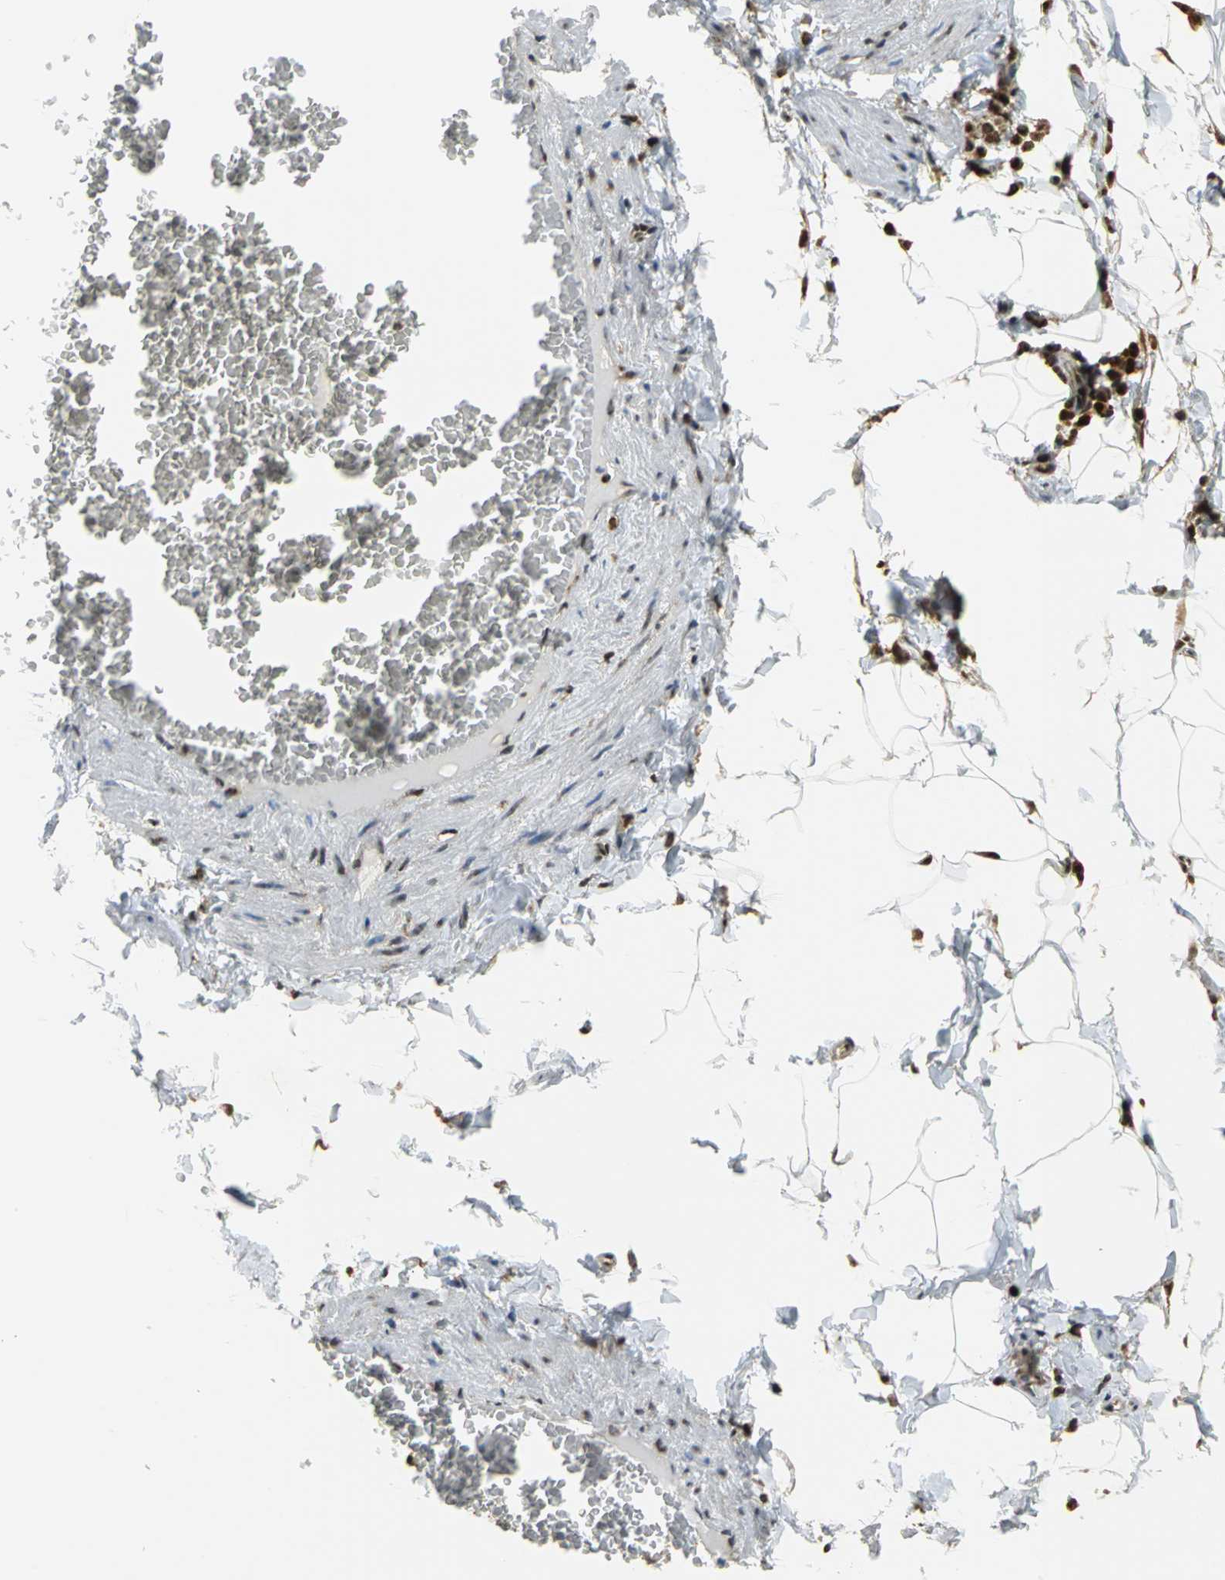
{"staining": {"intensity": "strong", "quantity": ">75%", "location": "cytoplasmic/membranous,nuclear"}, "tissue": "adipose tissue", "cell_type": "Adipocytes", "image_type": "normal", "snomed": [{"axis": "morphology", "description": "Normal tissue, NOS"}, {"axis": "topography", "description": "Vascular tissue"}], "caption": "Immunohistochemistry (IHC) of unremarkable human adipose tissue displays high levels of strong cytoplasmic/membranous,nuclear staining in about >75% of adipocytes. (brown staining indicates protein expression, while blue staining denotes nuclei).", "gene": "YBX1", "patient": {"sex": "male", "age": 41}}